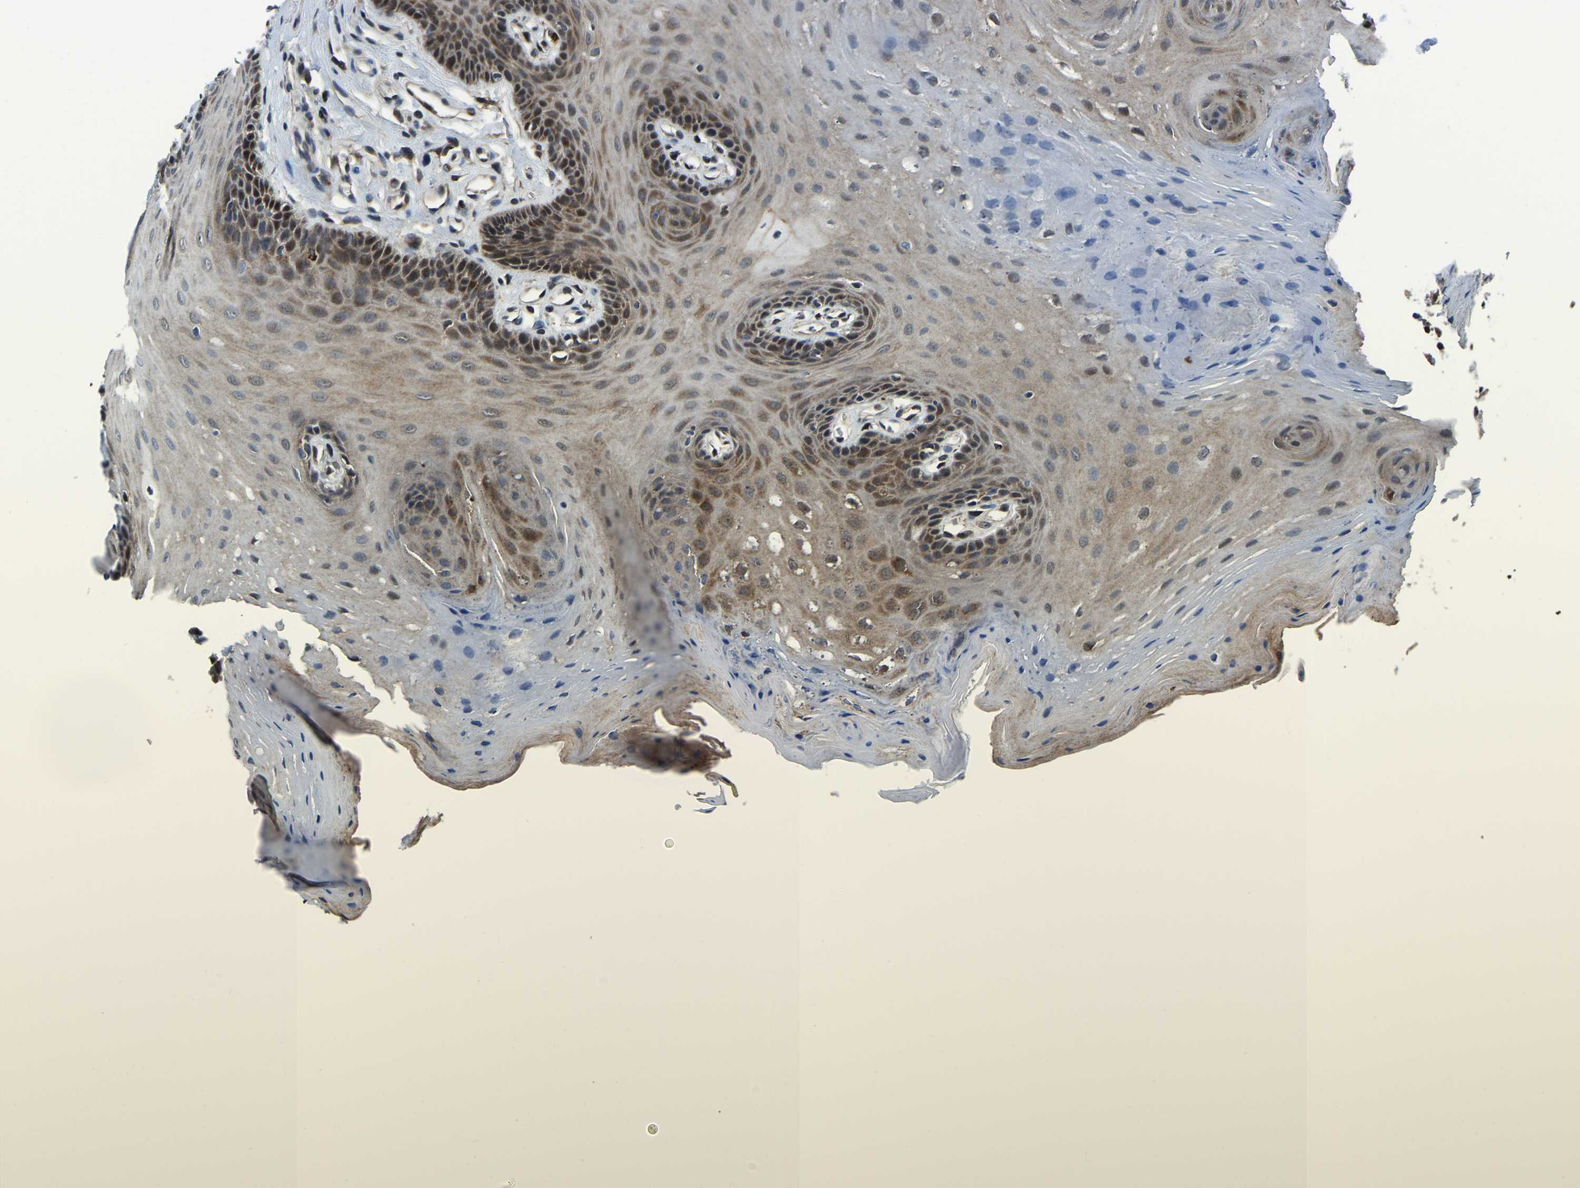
{"staining": {"intensity": "moderate", "quantity": ">75%", "location": "cytoplasmic/membranous,nuclear"}, "tissue": "oral mucosa", "cell_type": "Squamous epithelial cells", "image_type": "normal", "snomed": [{"axis": "morphology", "description": "Normal tissue, NOS"}, {"axis": "morphology", "description": "Squamous cell carcinoma, NOS"}, {"axis": "topography", "description": "Oral tissue"}, {"axis": "topography", "description": "Head-Neck"}], "caption": "High-magnification brightfield microscopy of normal oral mucosa stained with DAB (3,3'-diaminobenzidine) (brown) and counterstained with hematoxylin (blue). squamous epithelial cells exhibit moderate cytoplasmic/membranous,nuclear expression is identified in approximately>75% of cells. (DAB IHC, brown staining for protein, blue staining for nuclei).", "gene": "DFFA", "patient": {"sex": "male", "age": 71}}